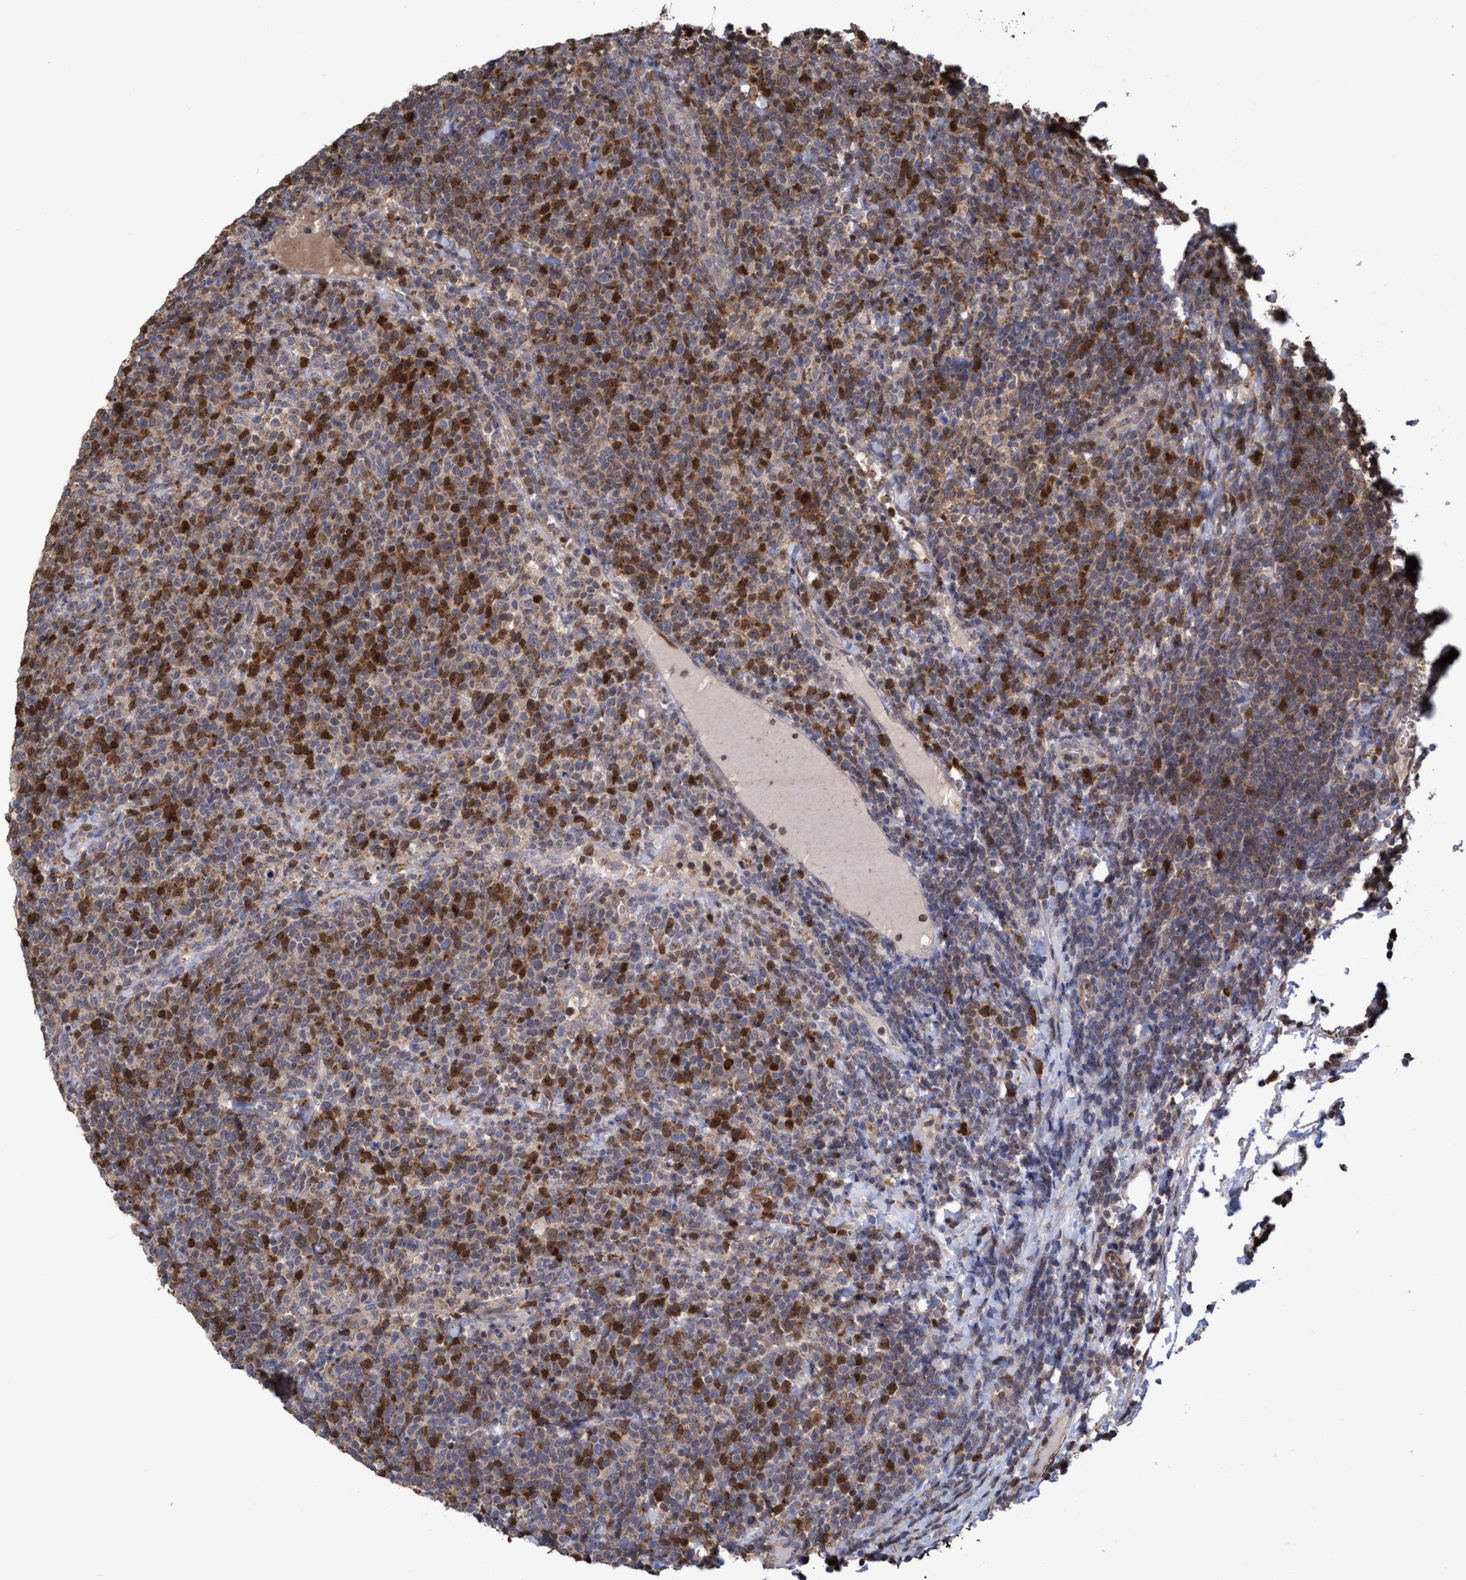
{"staining": {"intensity": "moderate", "quantity": "25%-75%", "location": "nuclear"}, "tissue": "lymphoma", "cell_type": "Tumor cells", "image_type": "cancer", "snomed": [{"axis": "morphology", "description": "Malignant lymphoma, non-Hodgkin's type, High grade"}, {"axis": "topography", "description": "Lymph node"}], "caption": "Immunohistochemistry image of human high-grade malignant lymphoma, non-Hodgkin's type stained for a protein (brown), which displays medium levels of moderate nuclear expression in approximately 25%-75% of tumor cells.", "gene": "SLBP", "patient": {"sex": "male", "age": 61}}